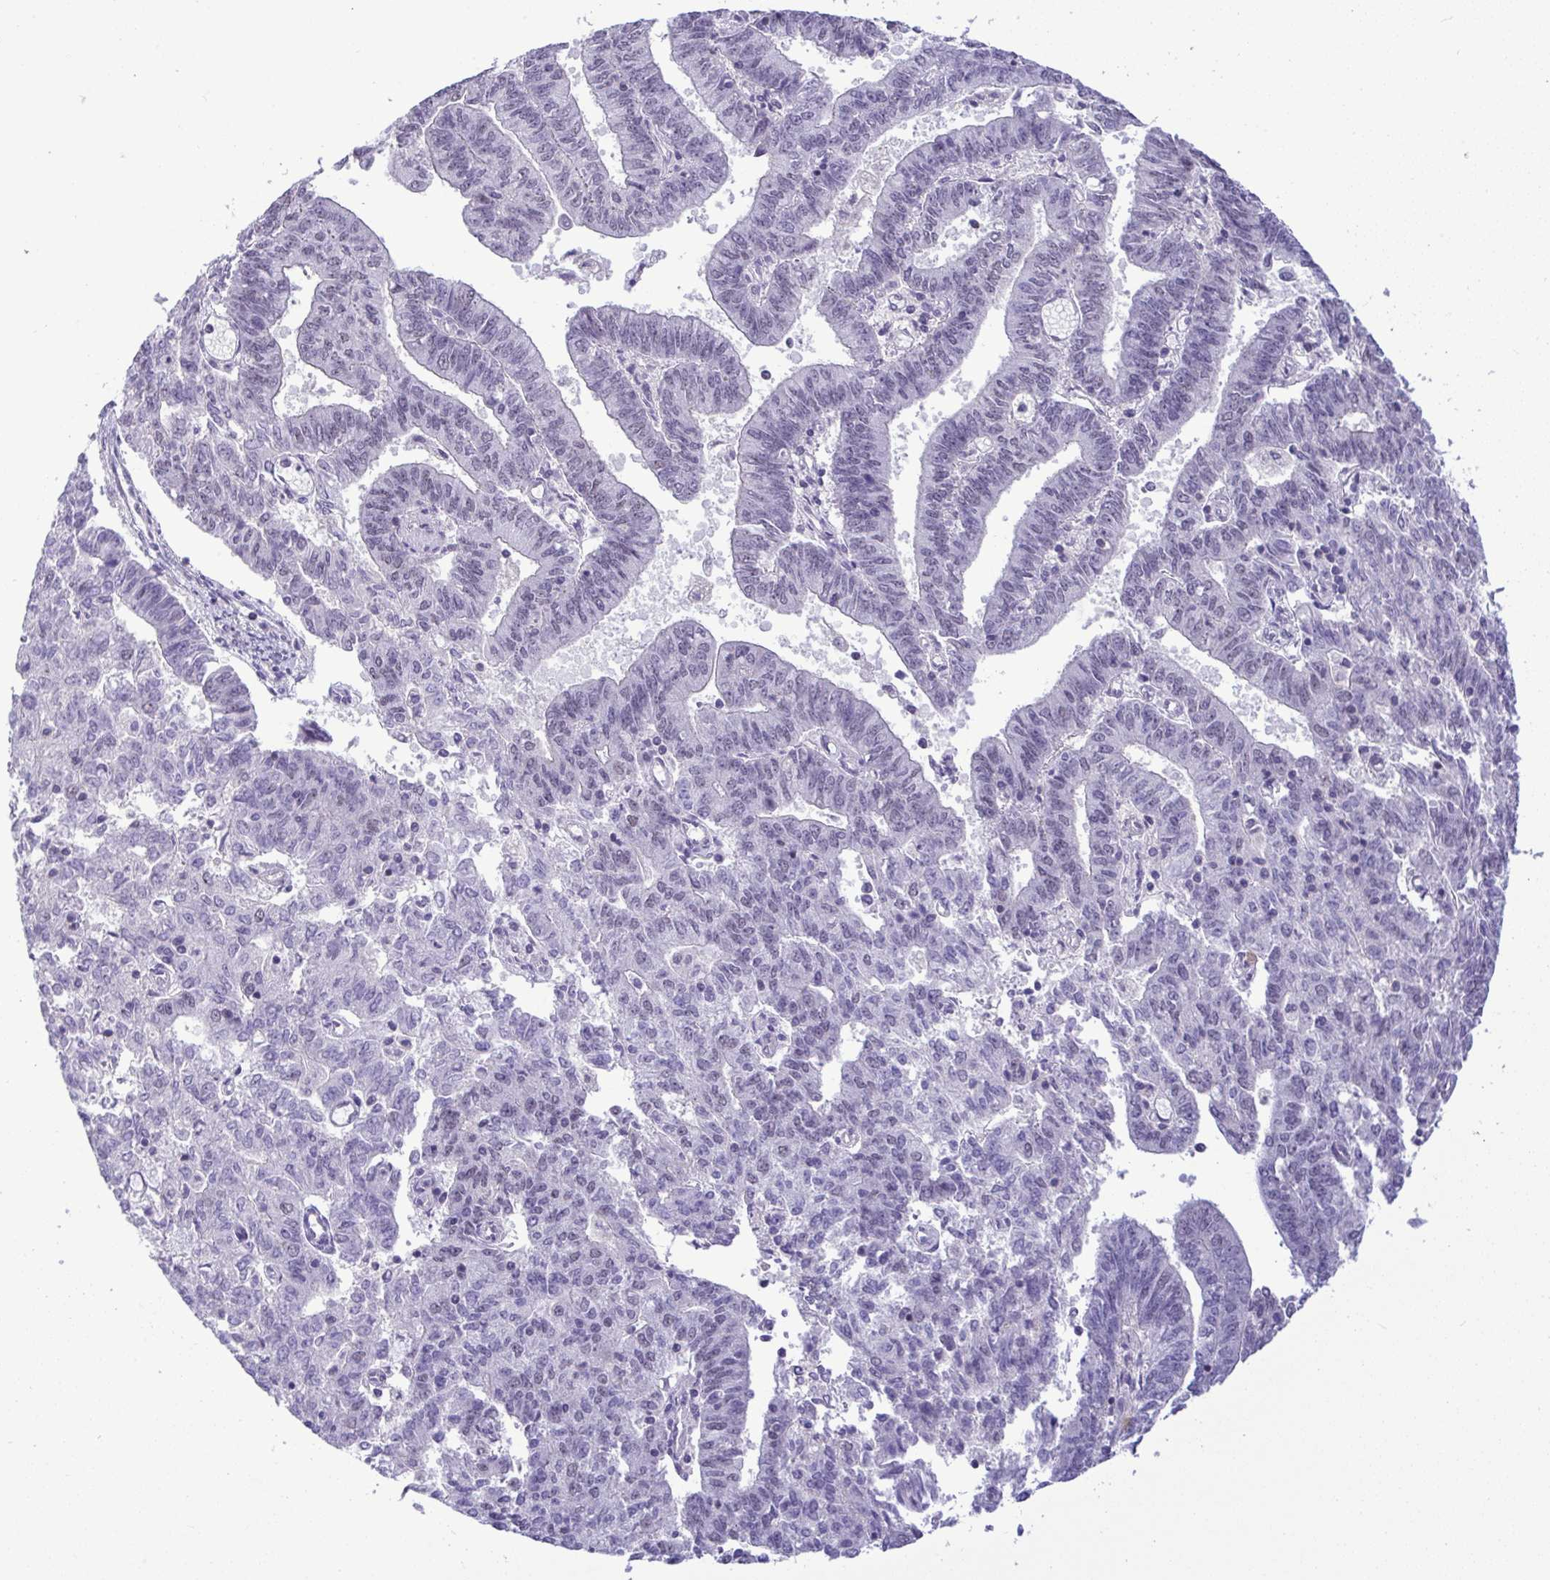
{"staining": {"intensity": "negative", "quantity": "none", "location": "none"}, "tissue": "endometrial cancer", "cell_type": "Tumor cells", "image_type": "cancer", "snomed": [{"axis": "morphology", "description": "Adenocarcinoma, NOS"}, {"axis": "topography", "description": "Endometrium"}], "caption": "IHC photomicrograph of endometrial adenocarcinoma stained for a protein (brown), which shows no staining in tumor cells. Nuclei are stained in blue.", "gene": "YBX2", "patient": {"sex": "female", "age": 82}}